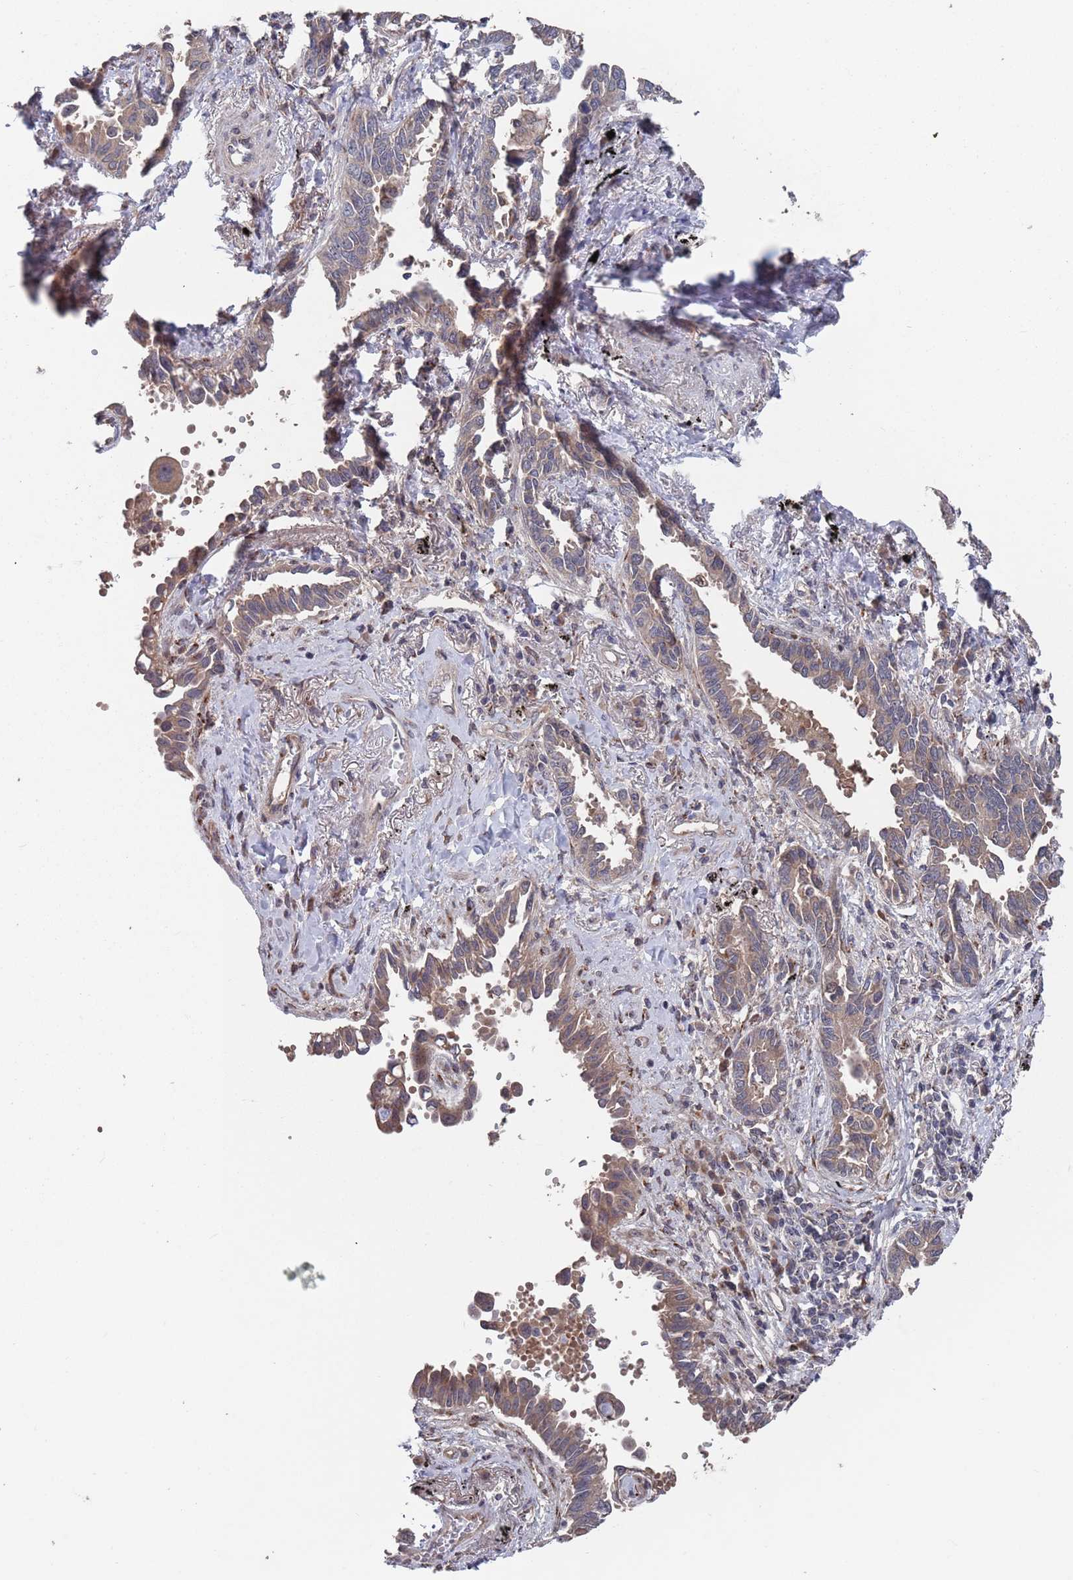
{"staining": {"intensity": "weak", "quantity": ">75%", "location": "cytoplasmic/membranous"}, "tissue": "lung cancer", "cell_type": "Tumor cells", "image_type": "cancer", "snomed": [{"axis": "morphology", "description": "Adenocarcinoma, NOS"}, {"axis": "topography", "description": "Lung"}], "caption": "Lung cancer stained with a protein marker reveals weak staining in tumor cells.", "gene": "UNC45A", "patient": {"sex": "male", "age": 67}}